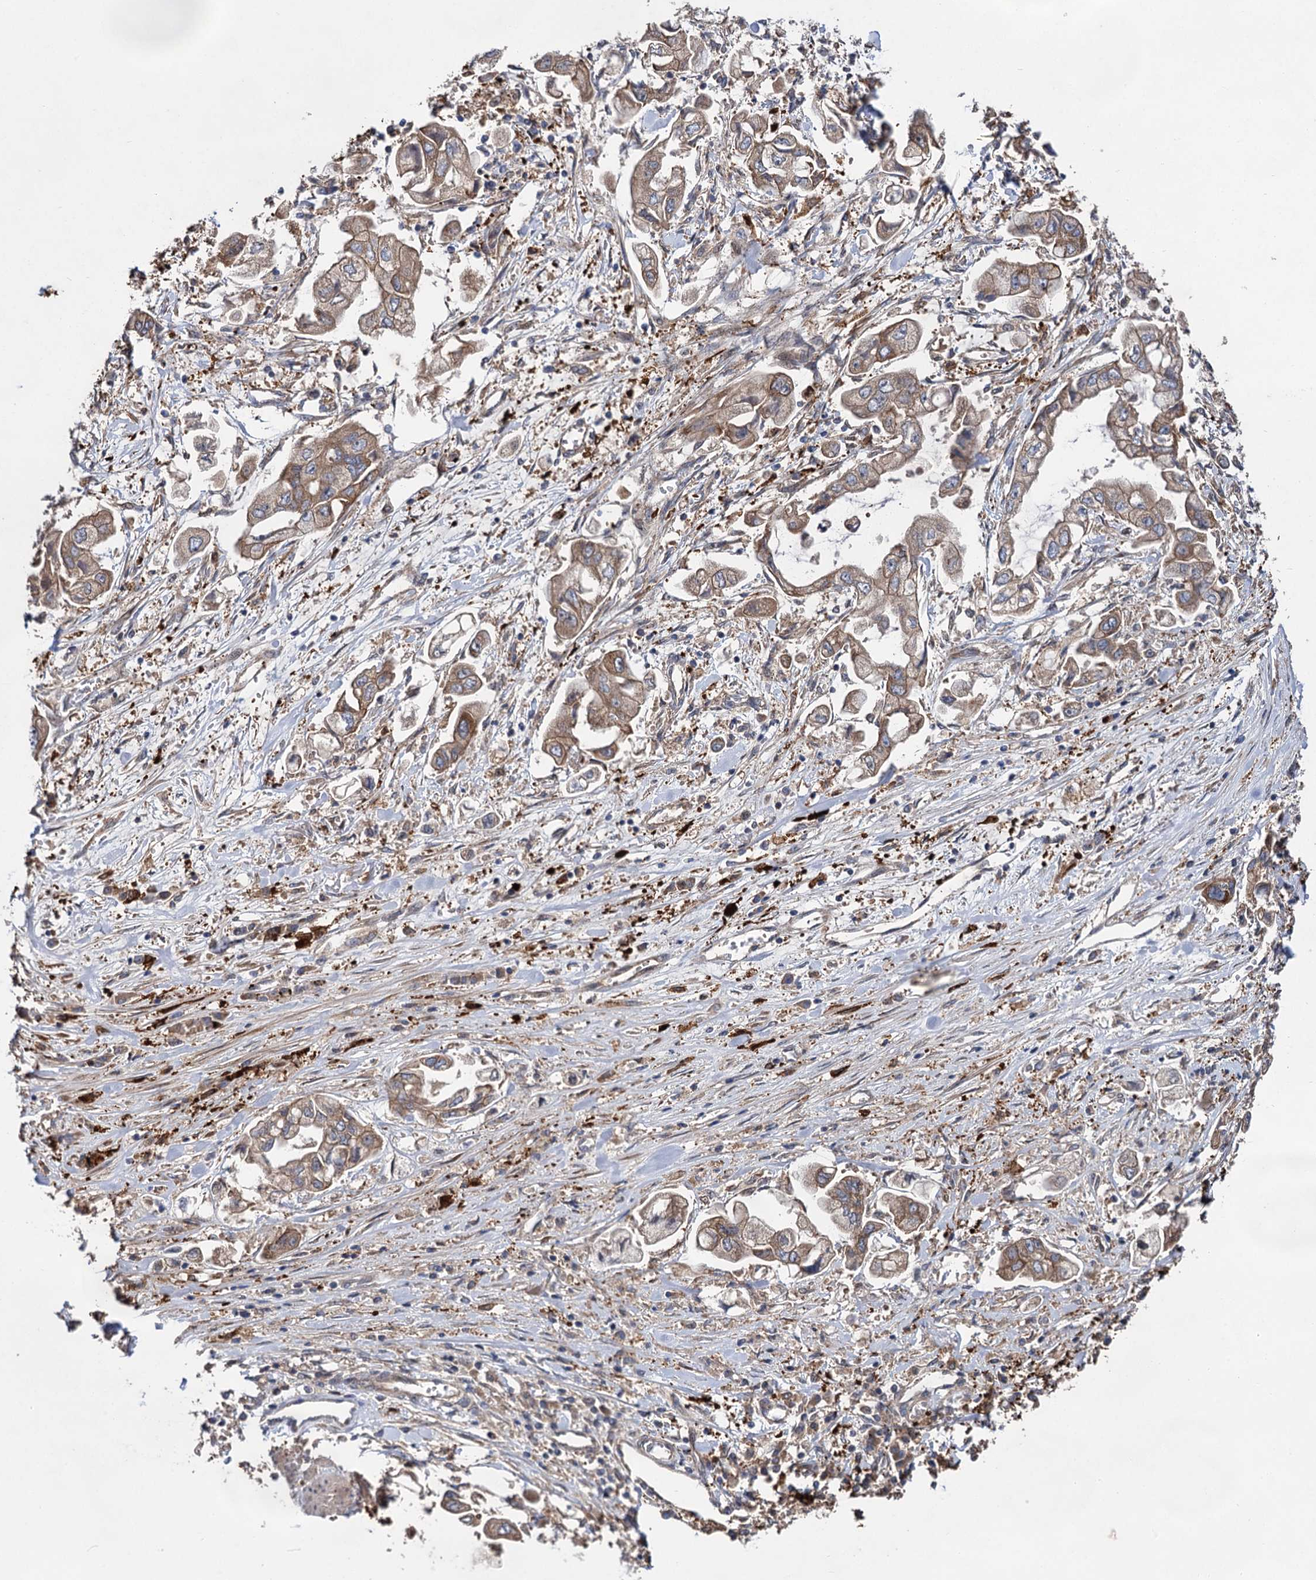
{"staining": {"intensity": "moderate", "quantity": ">75%", "location": "cytoplasmic/membranous"}, "tissue": "stomach cancer", "cell_type": "Tumor cells", "image_type": "cancer", "snomed": [{"axis": "morphology", "description": "Adenocarcinoma, NOS"}, {"axis": "topography", "description": "Stomach"}], "caption": "High-power microscopy captured an immunohistochemistry (IHC) micrograph of stomach cancer (adenocarcinoma), revealing moderate cytoplasmic/membranous staining in about >75% of tumor cells. The staining was performed using DAB (3,3'-diaminobenzidine), with brown indicating positive protein expression. Nuclei are stained blue with hematoxylin.", "gene": "NAA25", "patient": {"sex": "male", "age": 62}}